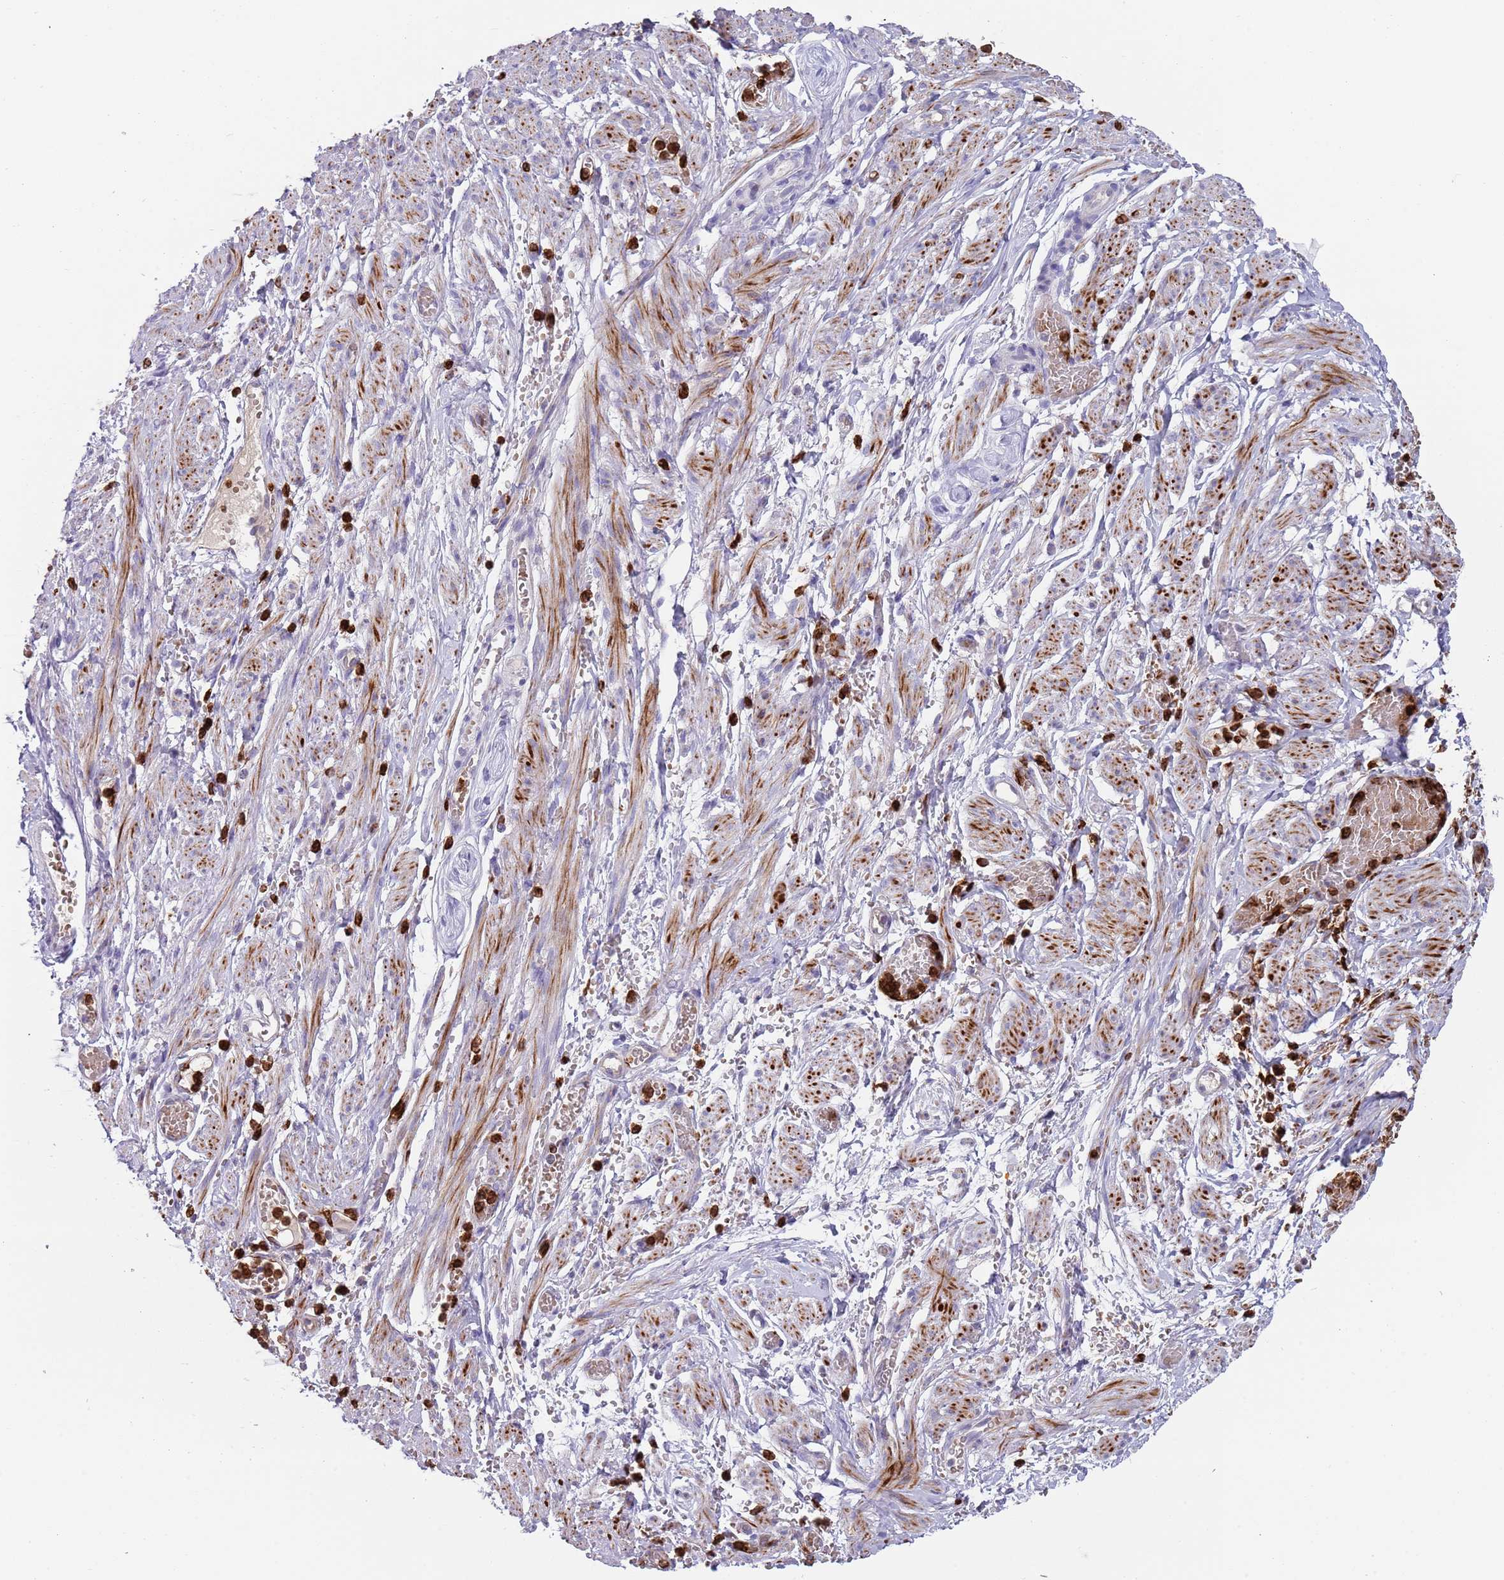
{"staining": {"intensity": "negative", "quantity": "none", "location": "none"}, "tissue": "adipose tissue", "cell_type": "Adipocytes", "image_type": "normal", "snomed": [{"axis": "morphology", "description": "Normal tissue, NOS"}, {"axis": "topography", "description": "Smooth muscle"}, {"axis": "topography", "description": "Peripheral nerve tissue"}], "caption": "A high-resolution micrograph shows immunohistochemistry (IHC) staining of normal adipose tissue, which shows no significant positivity in adipocytes. (DAB immunohistochemistry with hematoxylin counter stain).", "gene": "TMEM251", "patient": {"sex": "female", "age": 39}}